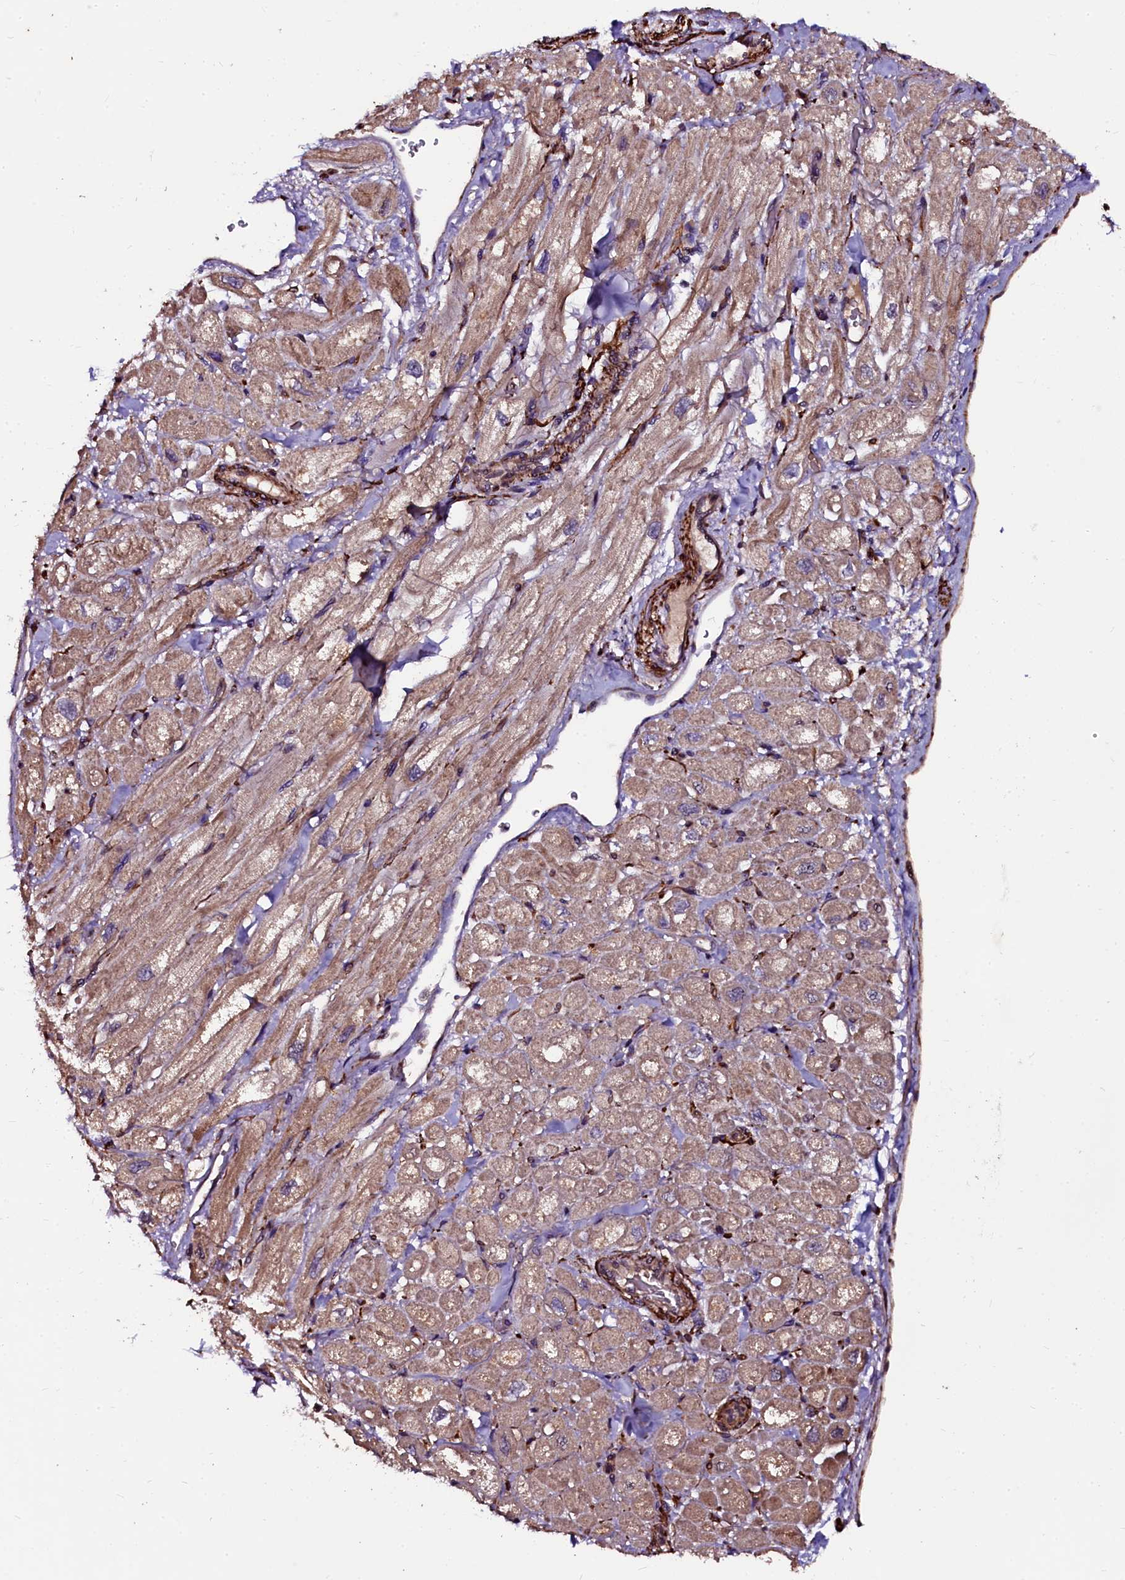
{"staining": {"intensity": "moderate", "quantity": ">75%", "location": "cytoplasmic/membranous"}, "tissue": "heart muscle", "cell_type": "Cardiomyocytes", "image_type": "normal", "snomed": [{"axis": "morphology", "description": "Normal tissue, NOS"}, {"axis": "topography", "description": "Heart"}], "caption": "IHC of benign heart muscle displays medium levels of moderate cytoplasmic/membranous positivity in about >75% of cardiomyocytes. (DAB IHC with brightfield microscopy, high magnification).", "gene": "N4BP1", "patient": {"sex": "male", "age": 65}}